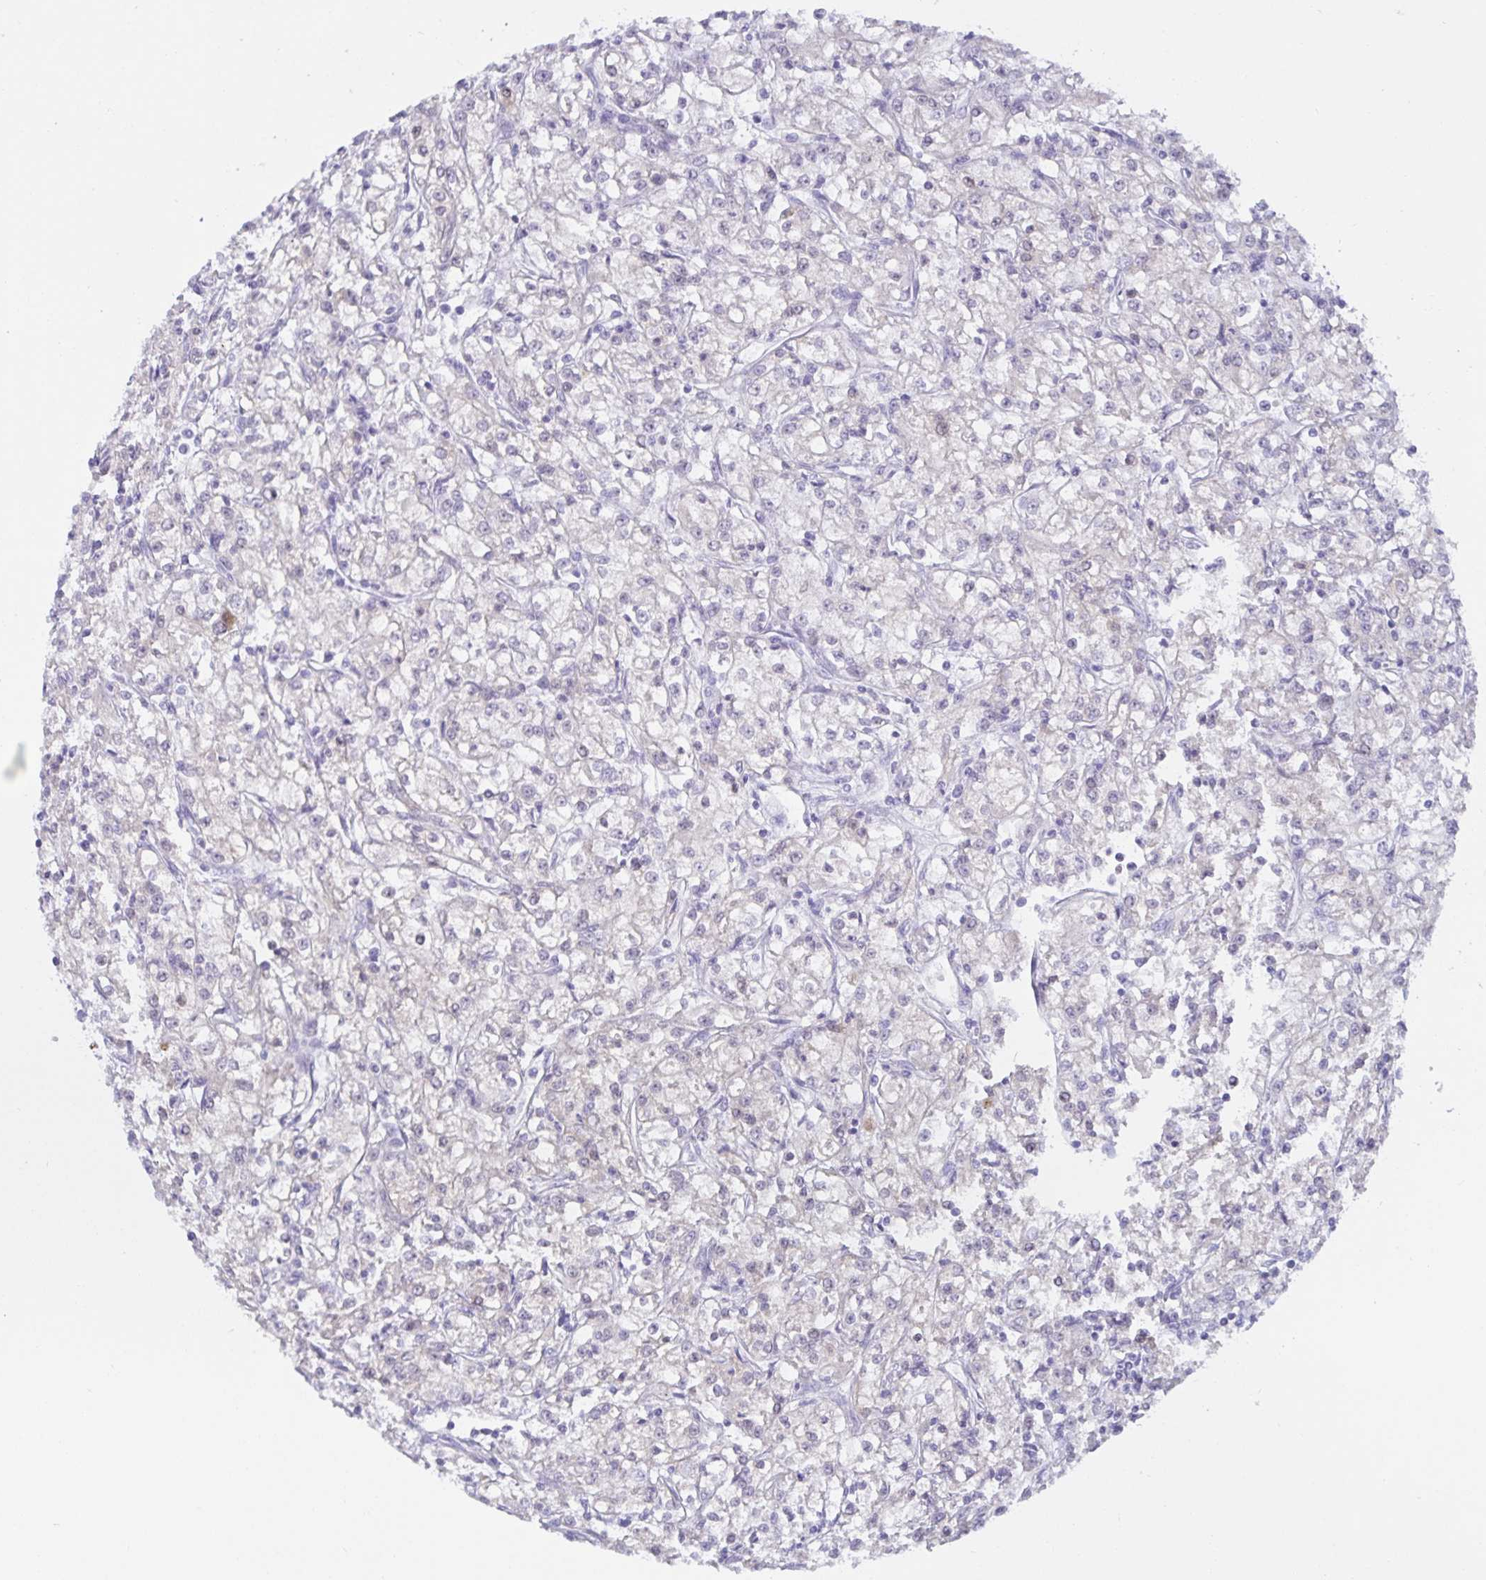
{"staining": {"intensity": "negative", "quantity": "none", "location": "none"}, "tissue": "renal cancer", "cell_type": "Tumor cells", "image_type": "cancer", "snomed": [{"axis": "morphology", "description": "Adenocarcinoma, NOS"}, {"axis": "topography", "description": "Kidney"}], "caption": "An image of human renal cancer (adenocarcinoma) is negative for staining in tumor cells.", "gene": "MON2", "patient": {"sex": "female", "age": 59}}